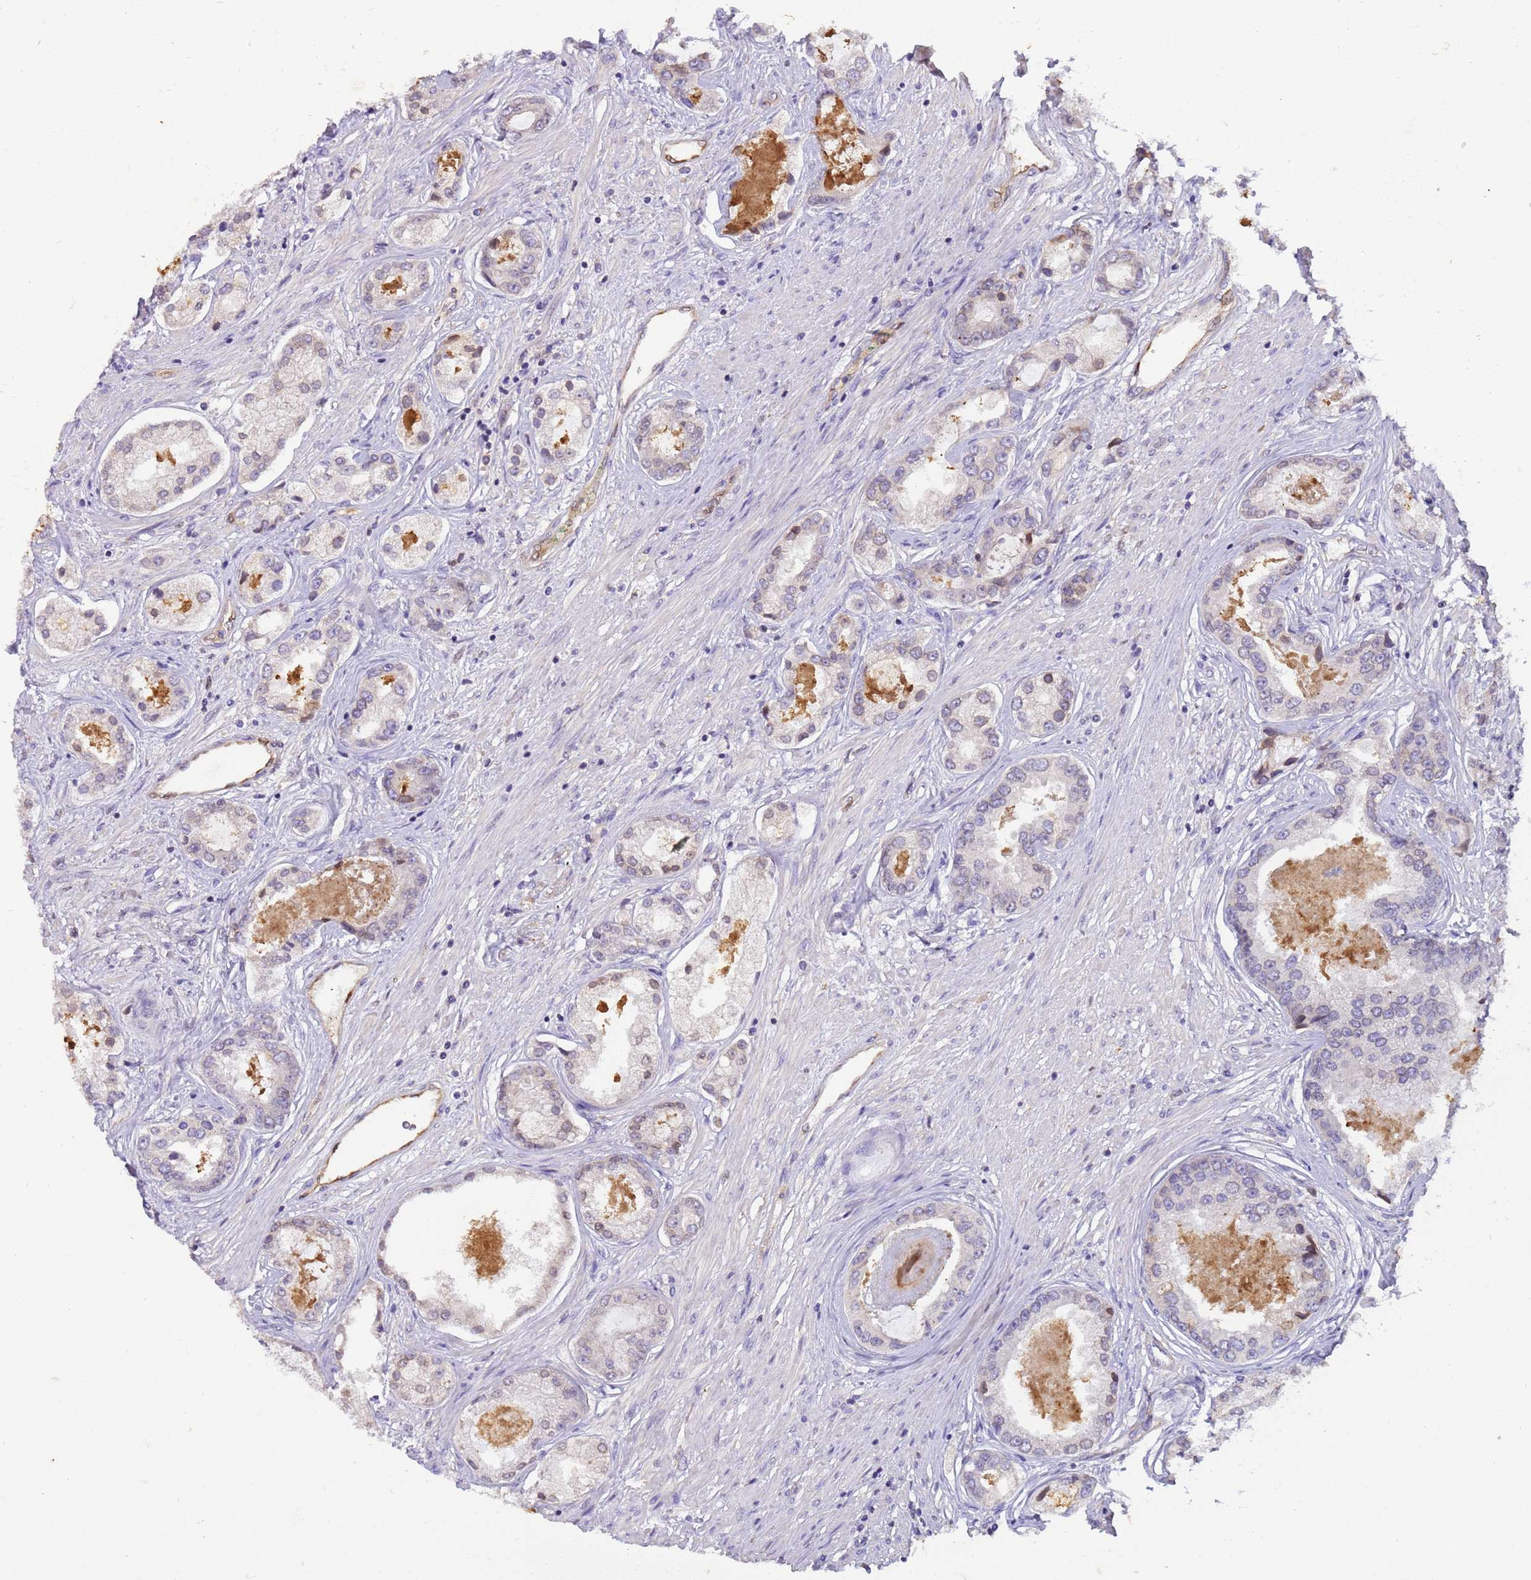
{"staining": {"intensity": "negative", "quantity": "none", "location": "none"}, "tissue": "prostate cancer", "cell_type": "Tumor cells", "image_type": "cancer", "snomed": [{"axis": "morphology", "description": "Adenocarcinoma, Low grade"}, {"axis": "topography", "description": "Prostate"}], "caption": "There is no significant staining in tumor cells of prostate cancer. The staining is performed using DAB (3,3'-diaminobenzidine) brown chromogen with nuclei counter-stained in using hematoxylin.", "gene": "PLCXD3", "patient": {"sex": "male", "age": 68}}